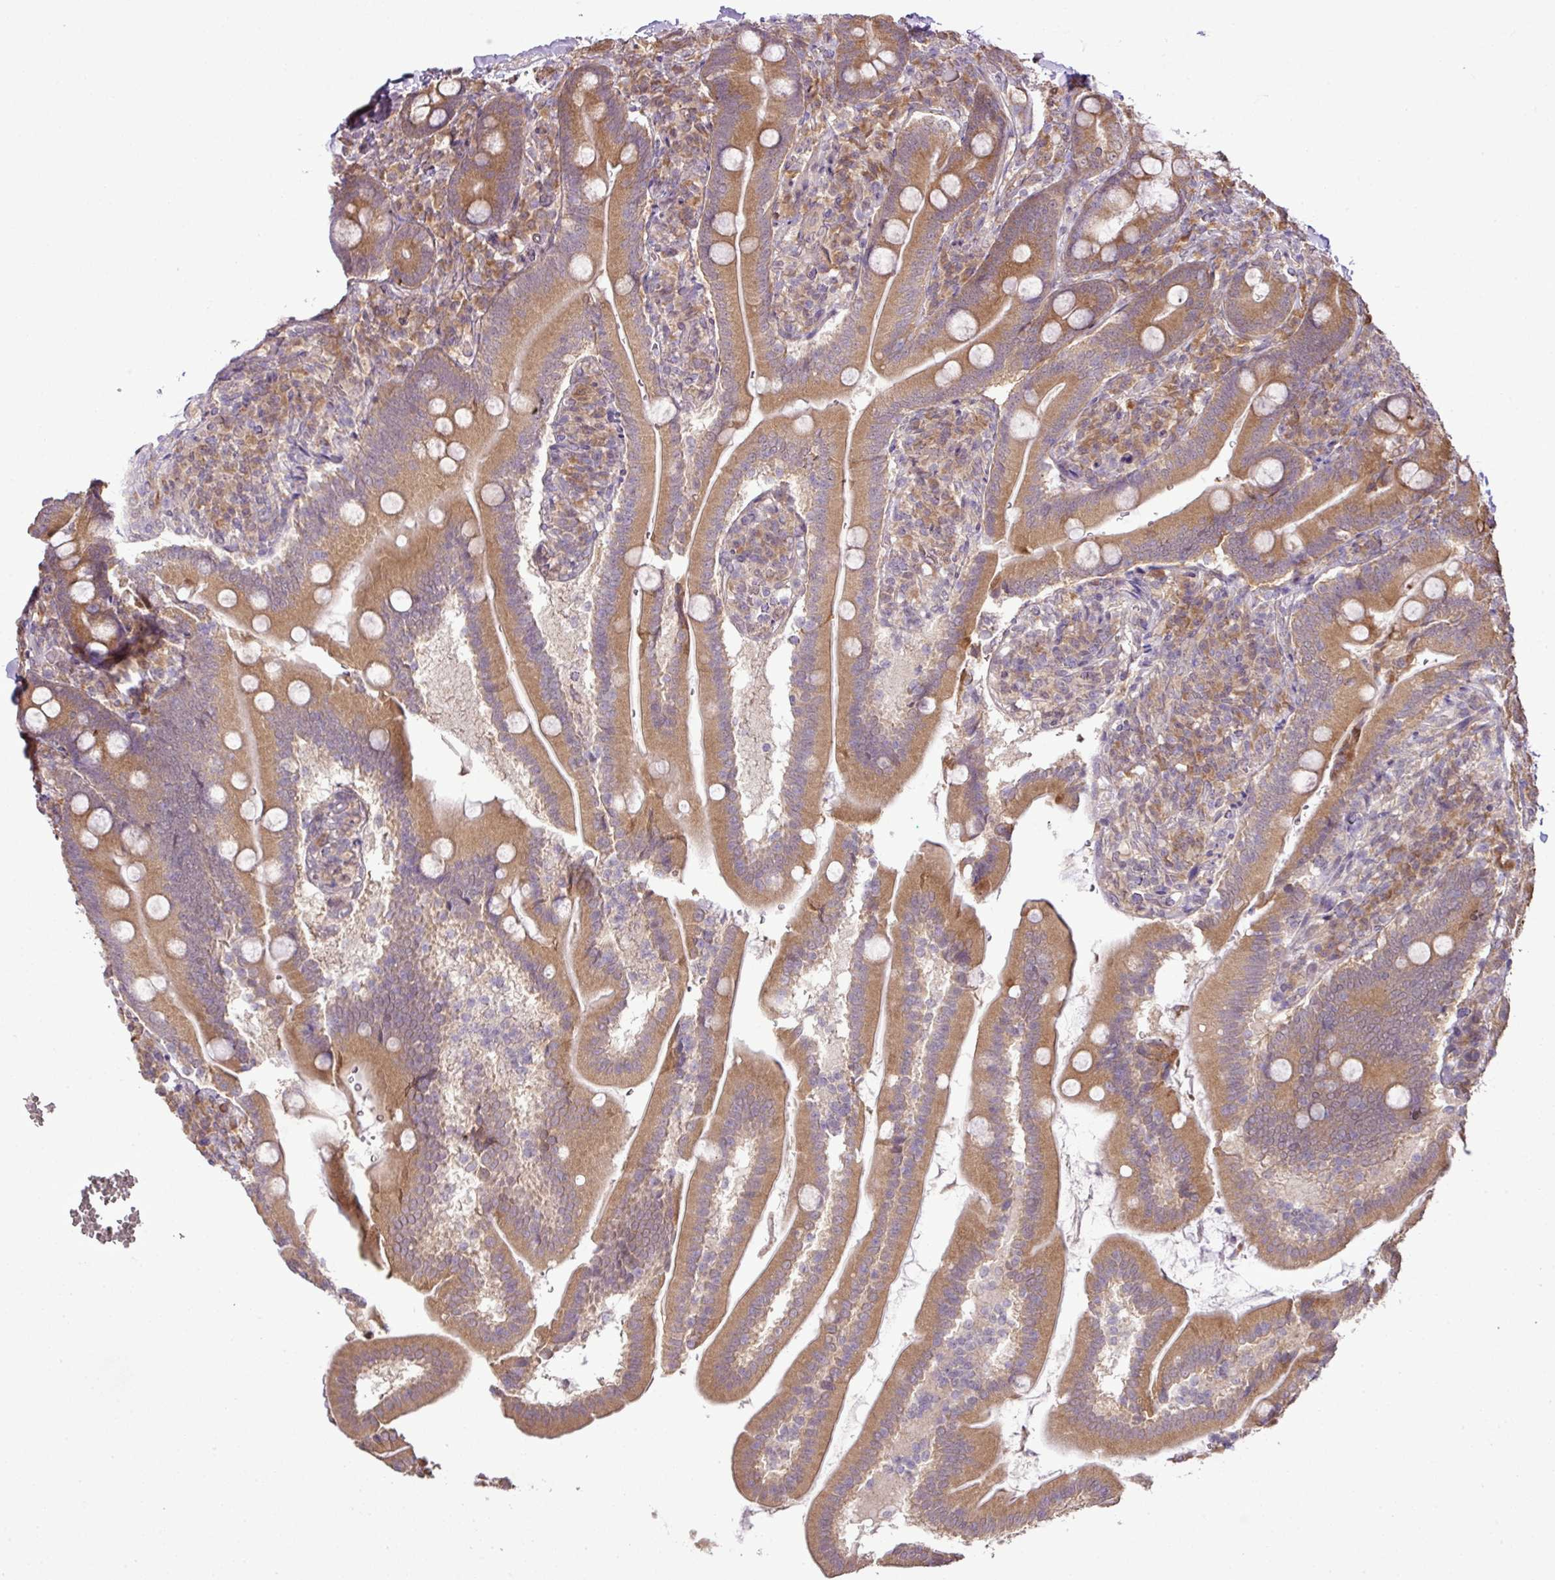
{"staining": {"intensity": "moderate", "quantity": ">75%", "location": "cytoplasmic/membranous"}, "tissue": "duodenum", "cell_type": "Glandular cells", "image_type": "normal", "snomed": [{"axis": "morphology", "description": "Normal tissue, NOS"}, {"axis": "topography", "description": "Duodenum"}], "caption": "Glandular cells reveal medium levels of moderate cytoplasmic/membranous positivity in about >75% of cells in unremarkable human duodenum.", "gene": "DNAAF4", "patient": {"sex": "female", "age": 67}}